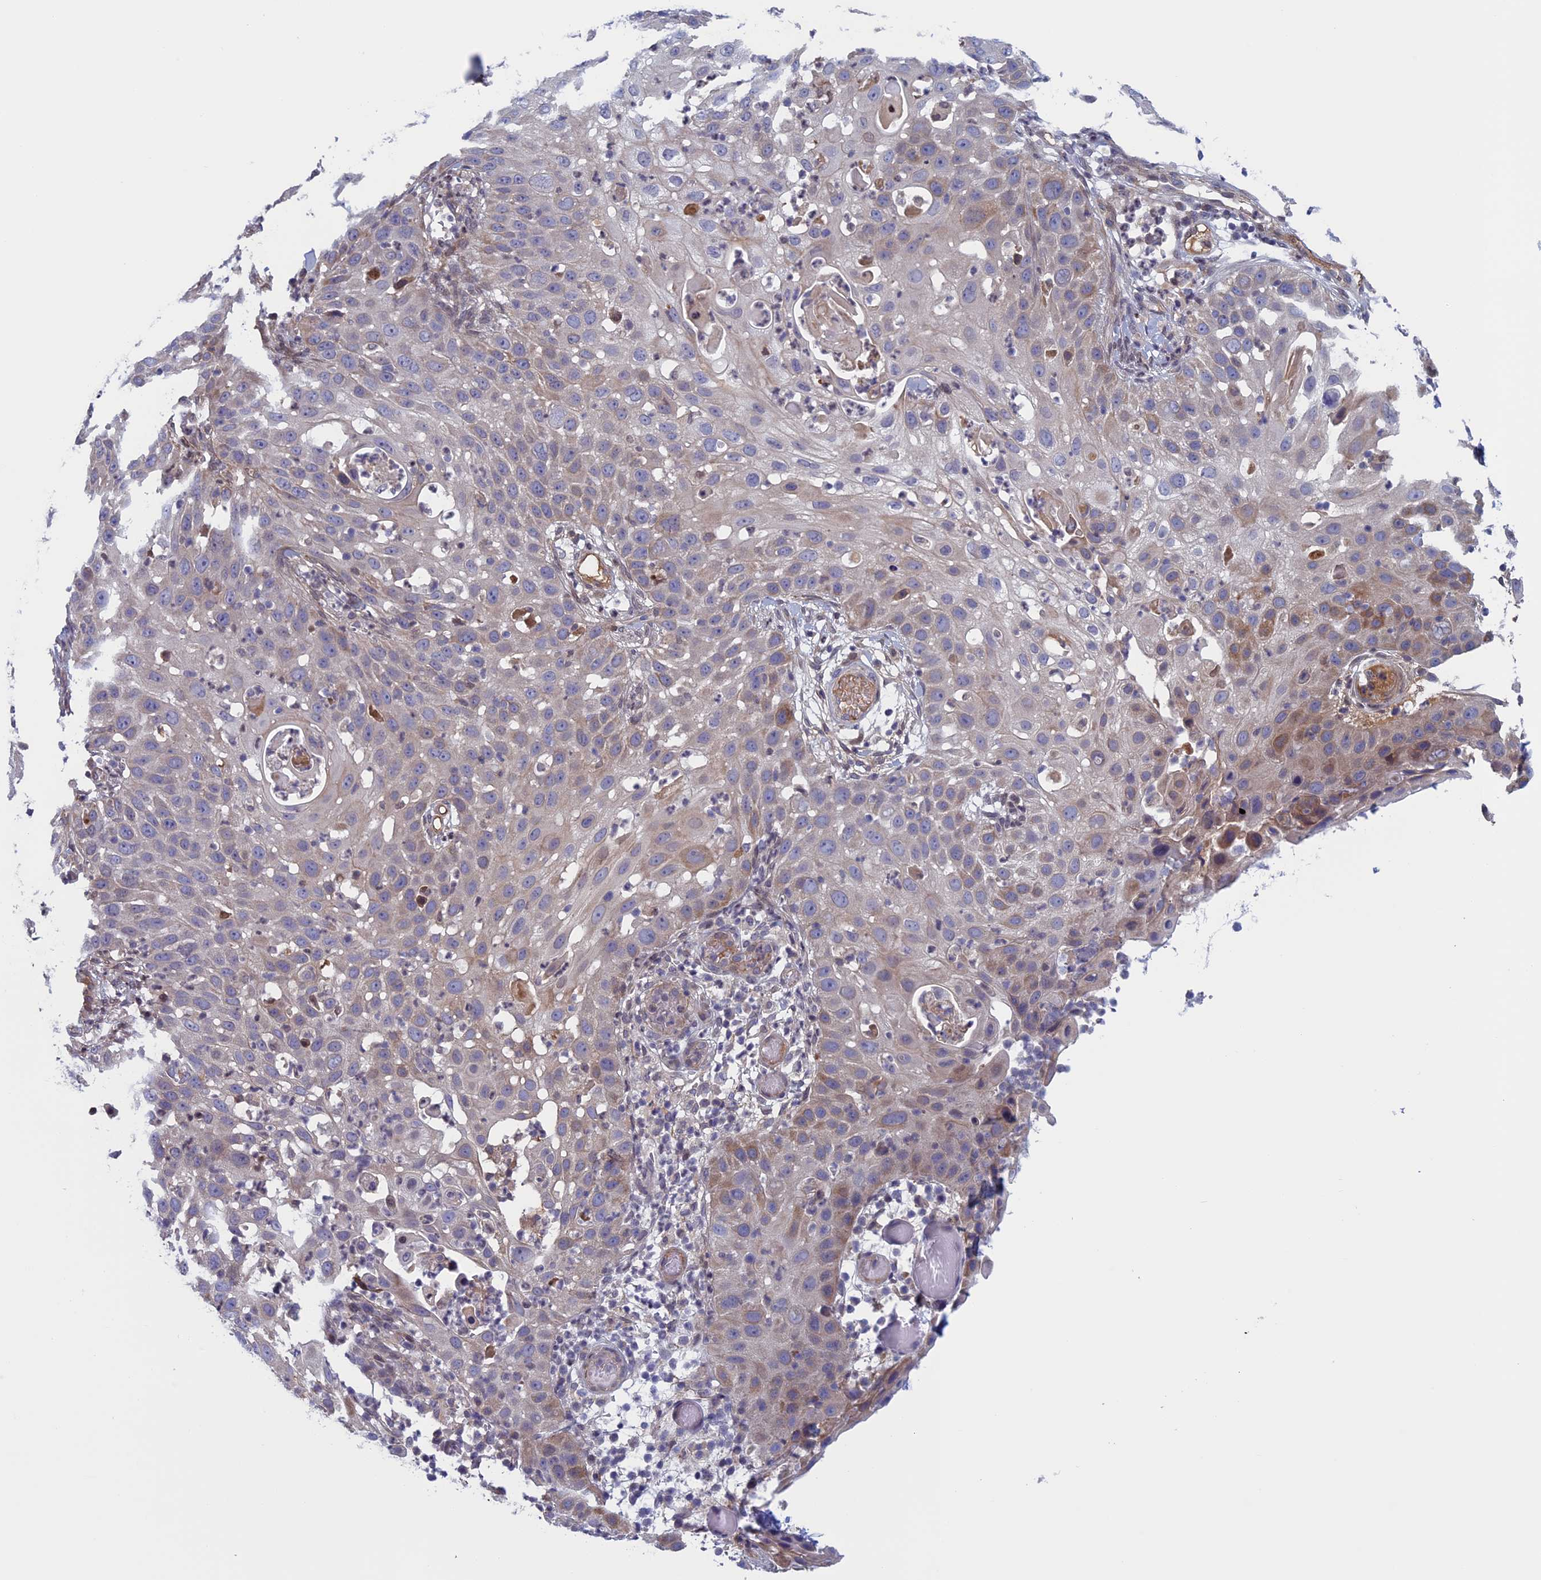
{"staining": {"intensity": "weak", "quantity": "<25%", "location": "cytoplasmic/membranous"}, "tissue": "skin cancer", "cell_type": "Tumor cells", "image_type": "cancer", "snomed": [{"axis": "morphology", "description": "Squamous cell carcinoma, NOS"}, {"axis": "topography", "description": "Skin"}], "caption": "A photomicrograph of skin squamous cell carcinoma stained for a protein displays no brown staining in tumor cells. (Stains: DAB immunohistochemistry (IHC) with hematoxylin counter stain, Microscopy: brightfield microscopy at high magnification).", "gene": "FADS1", "patient": {"sex": "female", "age": 44}}